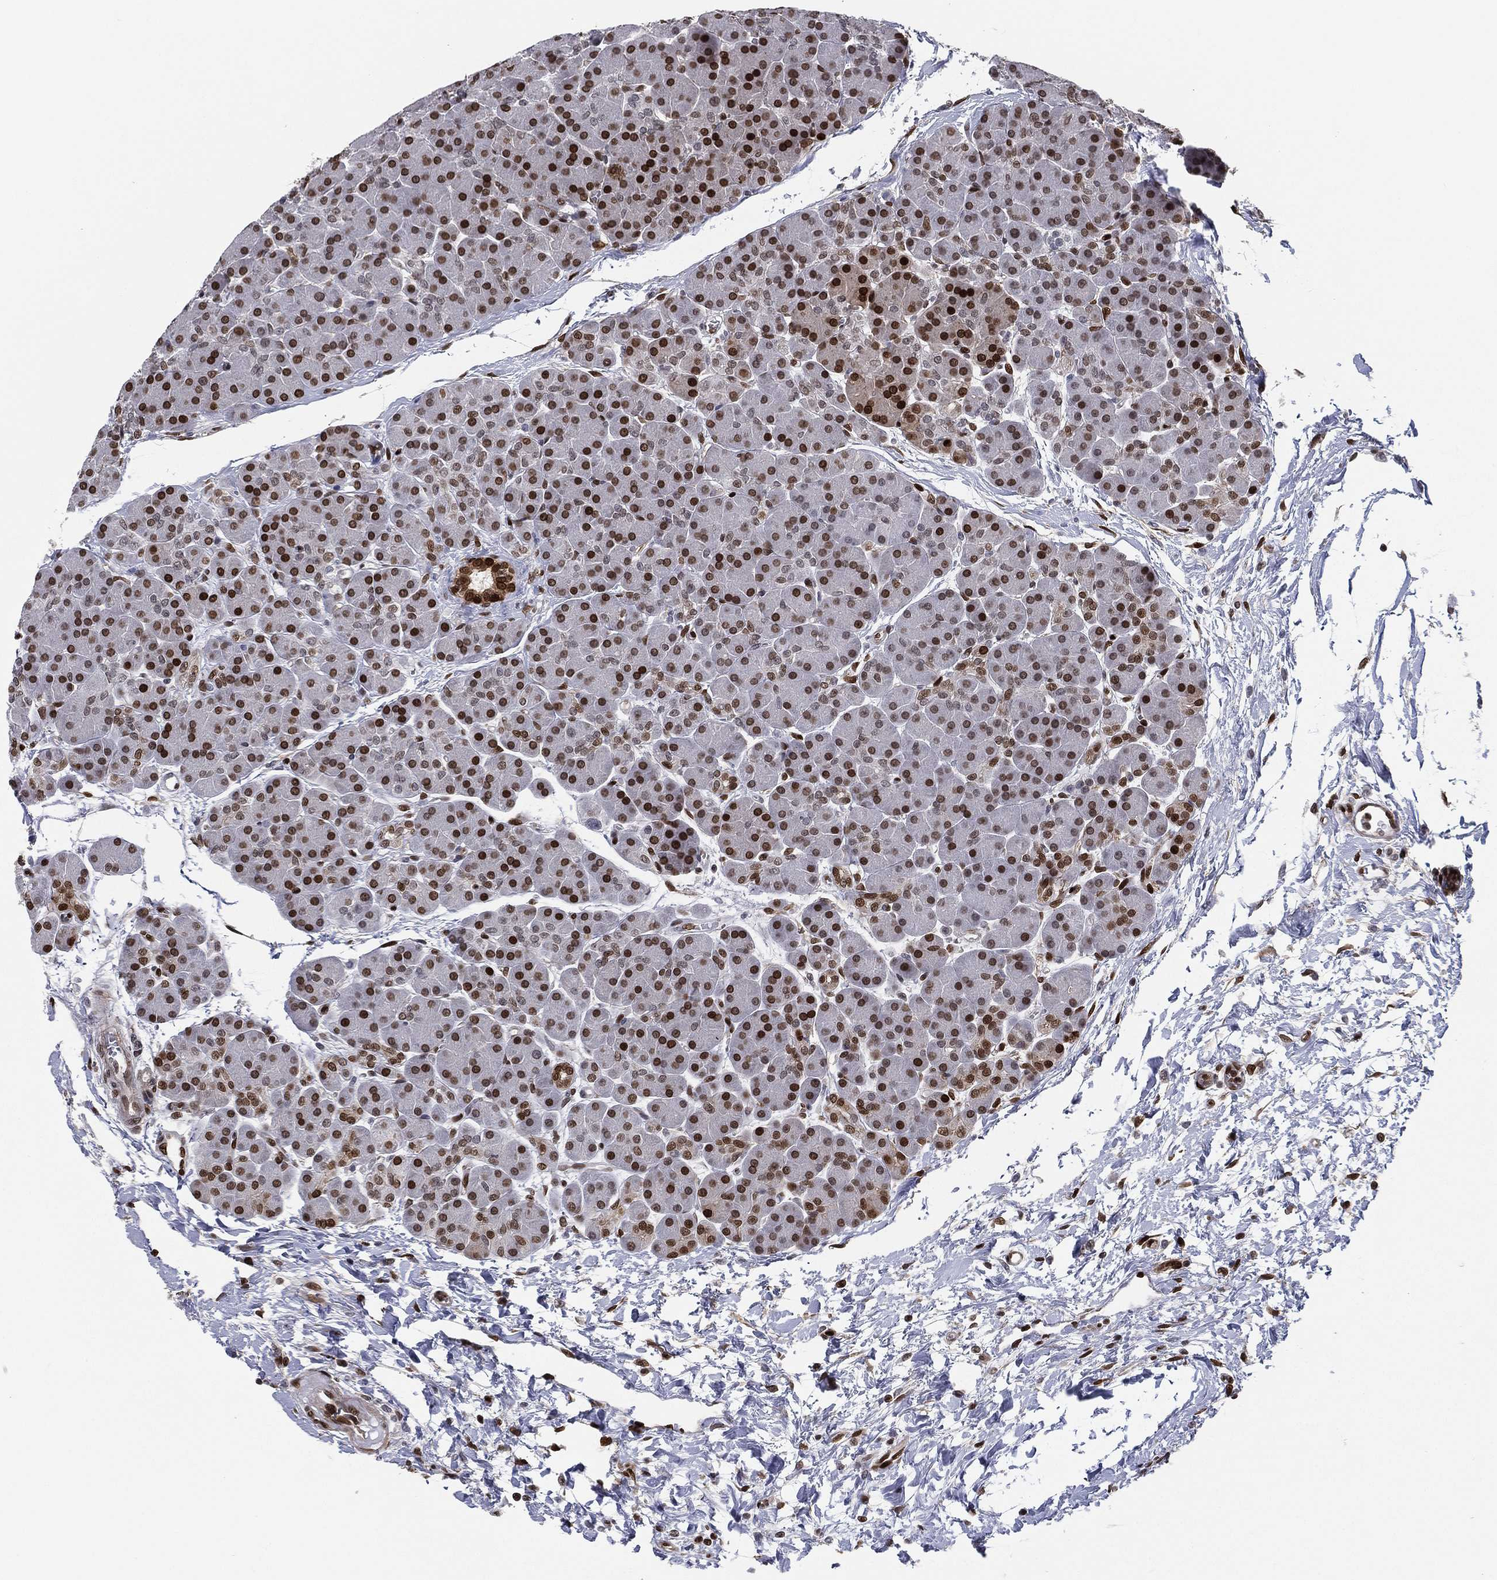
{"staining": {"intensity": "strong", "quantity": "25%-75%", "location": "nuclear"}, "tissue": "pancreas", "cell_type": "Exocrine glandular cells", "image_type": "normal", "snomed": [{"axis": "morphology", "description": "Normal tissue, NOS"}, {"axis": "topography", "description": "Pancreas"}], "caption": "A micrograph of pancreas stained for a protein displays strong nuclear brown staining in exocrine glandular cells.", "gene": "LMNB1", "patient": {"sex": "female", "age": 44}}